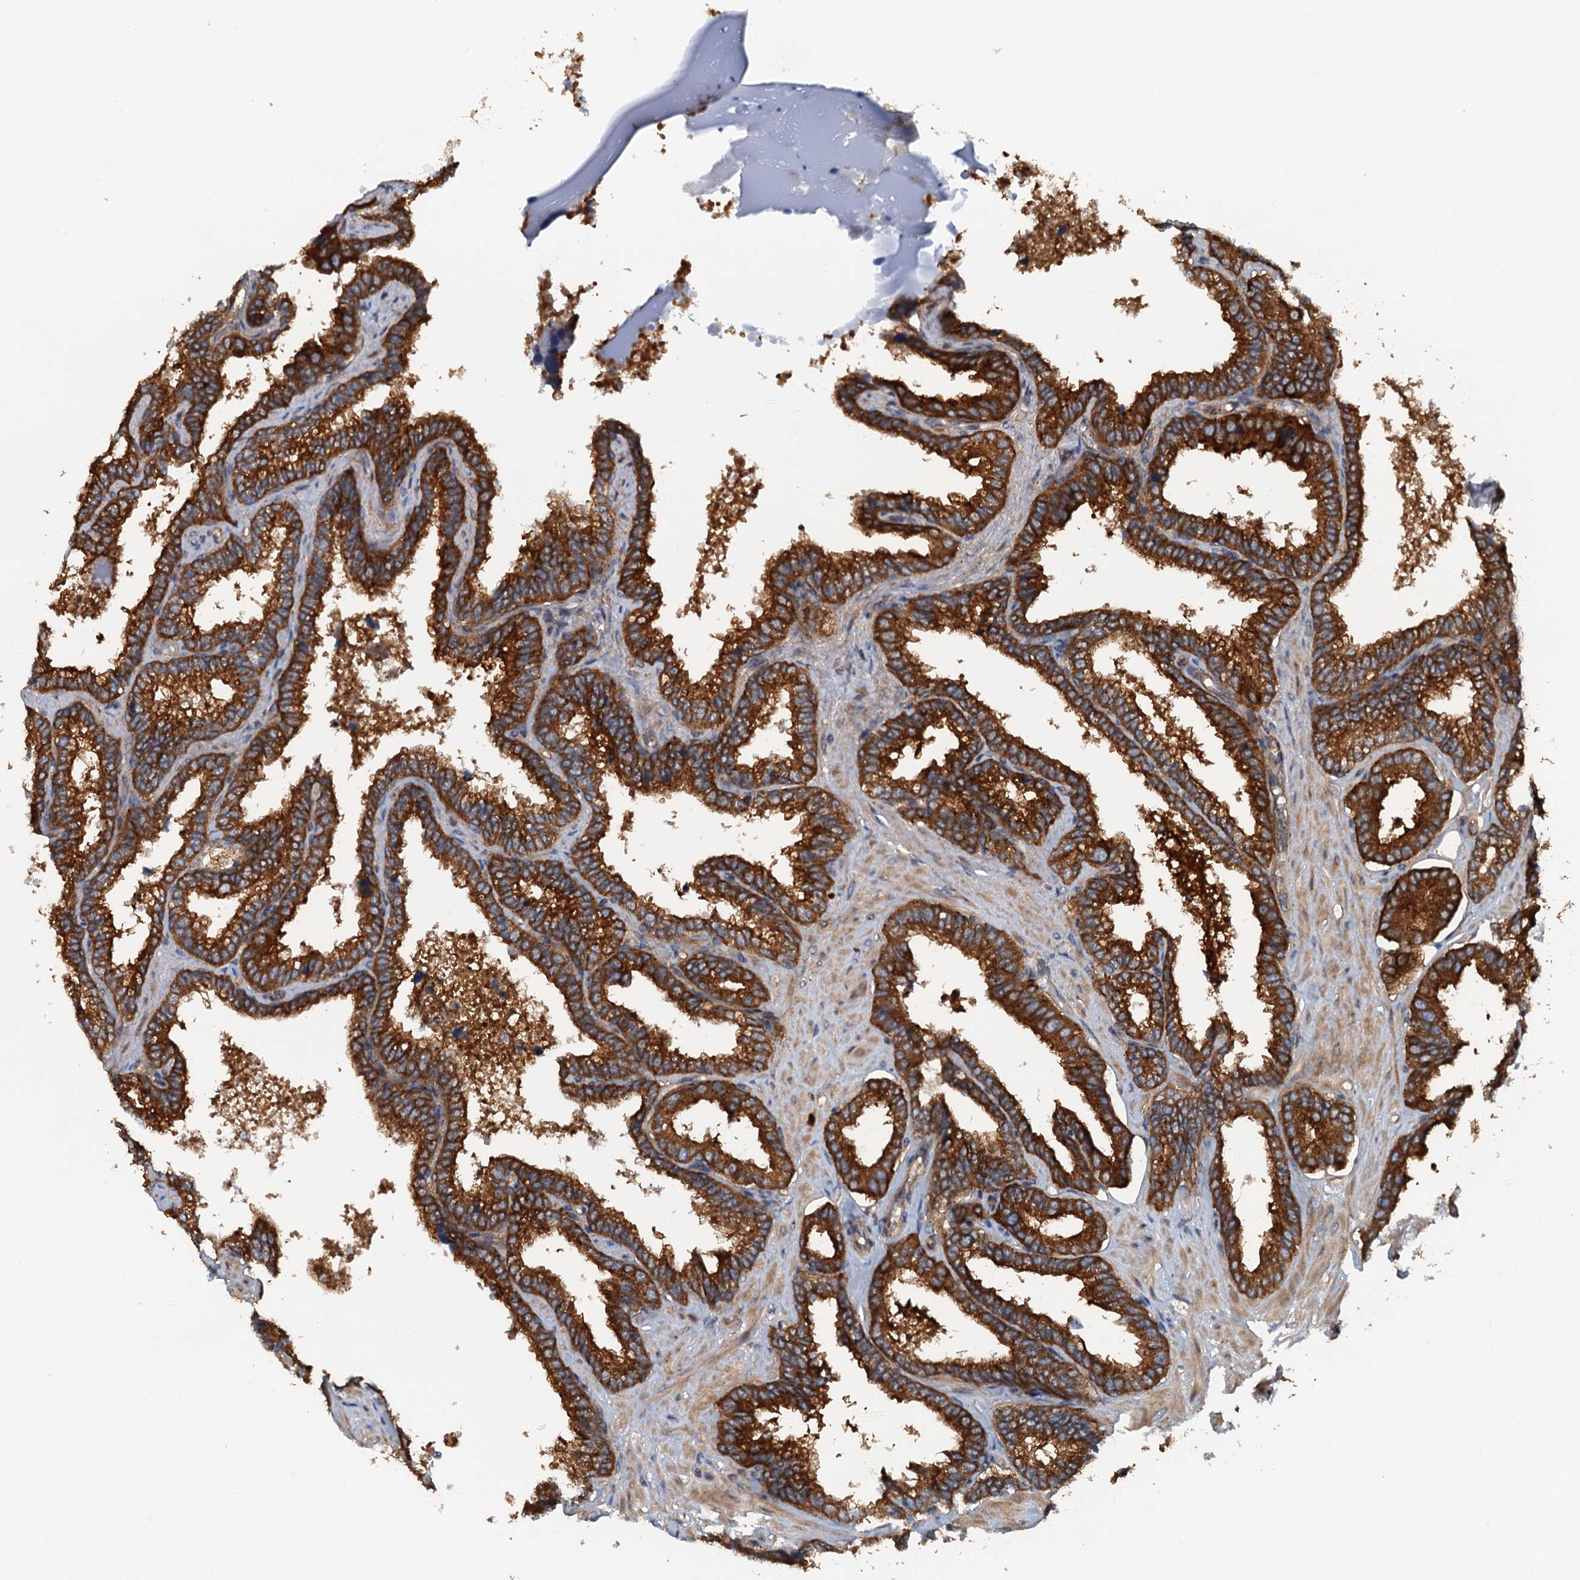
{"staining": {"intensity": "strong", "quantity": ">75%", "location": "cytoplasmic/membranous"}, "tissue": "seminal vesicle", "cell_type": "Glandular cells", "image_type": "normal", "snomed": [{"axis": "morphology", "description": "Normal tissue, NOS"}, {"axis": "topography", "description": "Seminal veicle"}], "caption": "Strong cytoplasmic/membranous positivity is present in approximately >75% of glandular cells in benign seminal vesicle.", "gene": "COG3", "patient": {"sex": "male", "age": 46}}